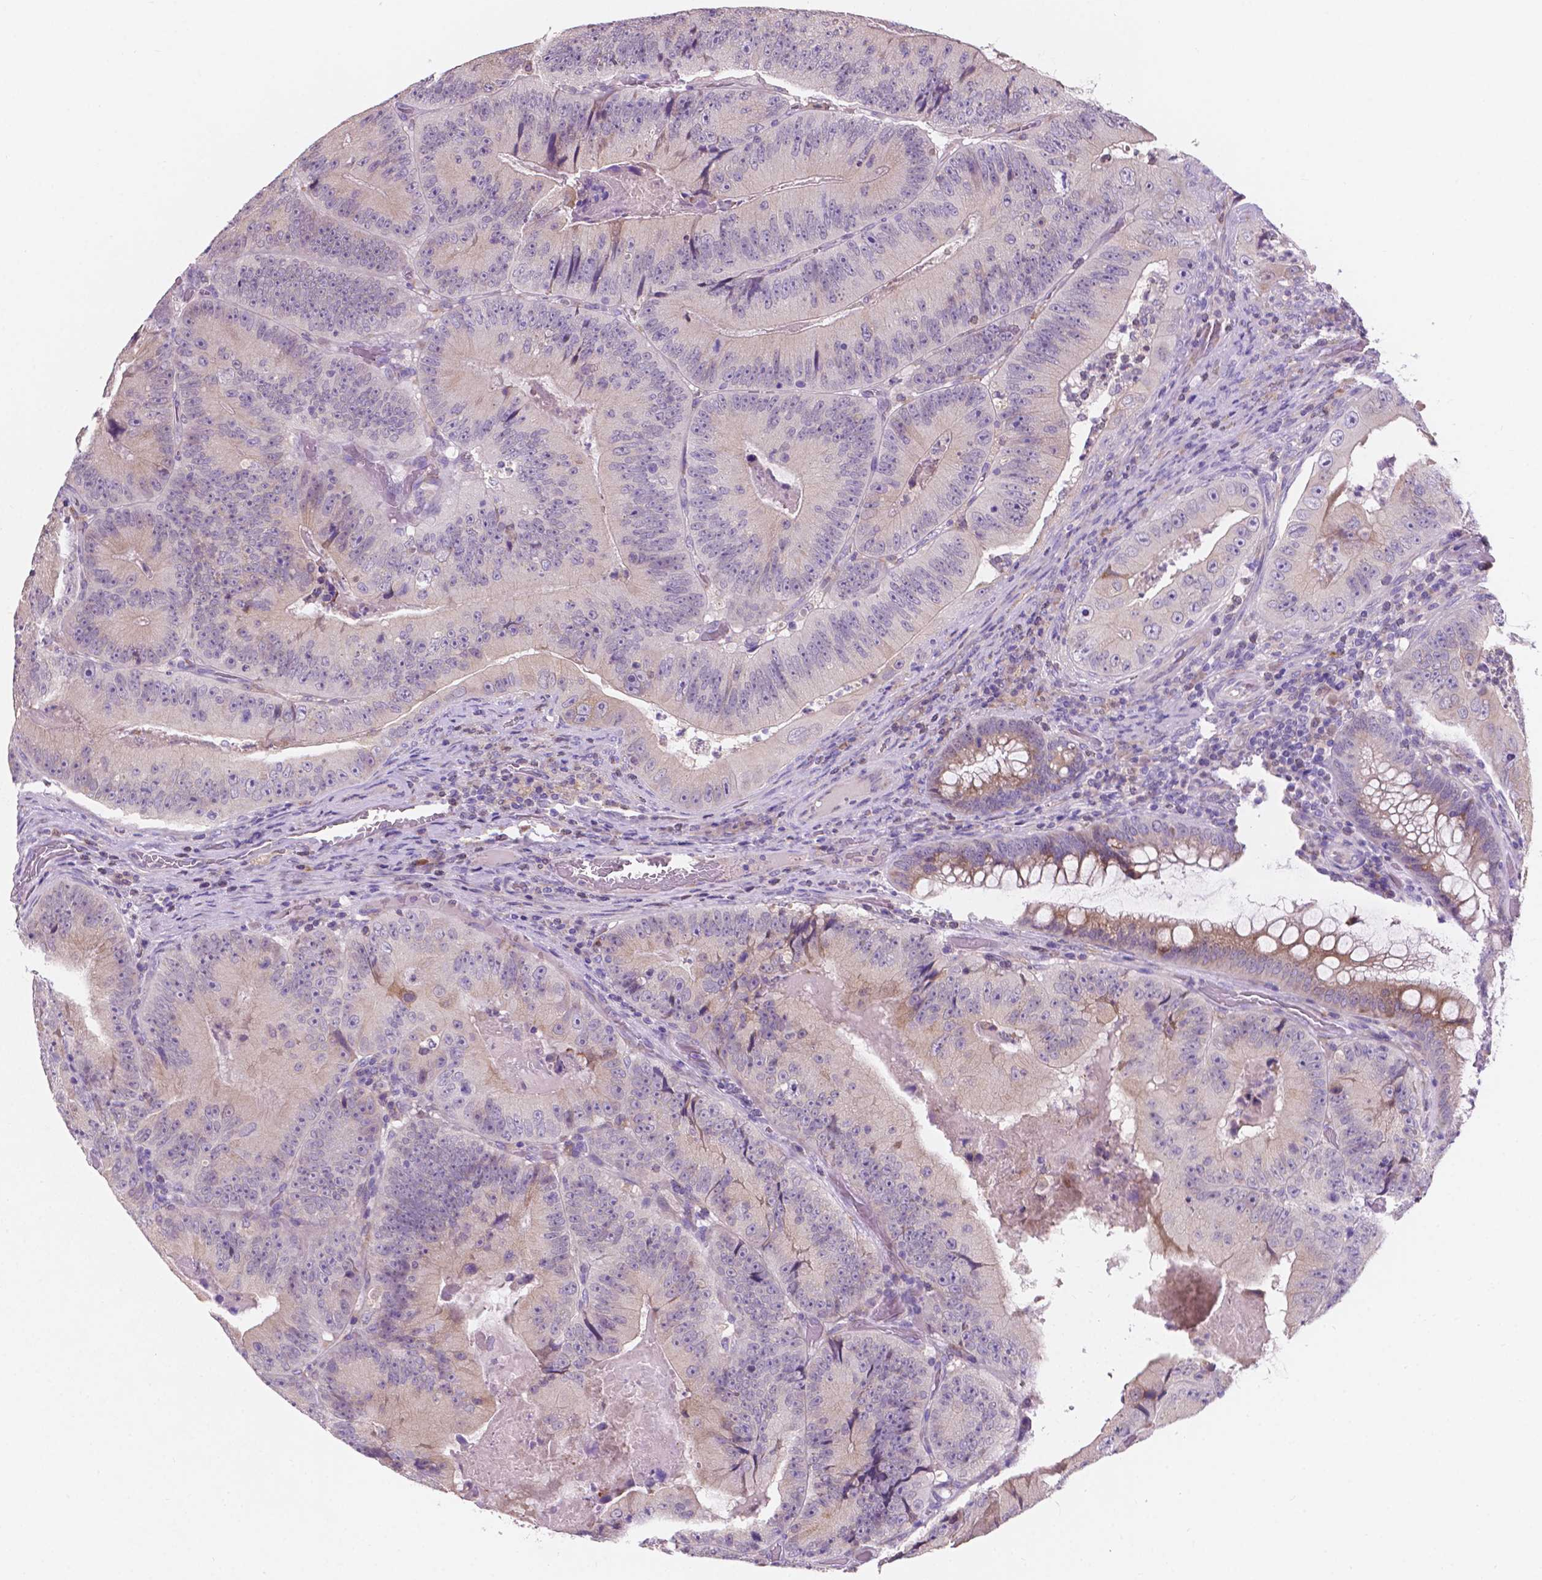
{"staining": {"intensity": "negative", "quantity": "none", "location": "none"}, "tissue": "colorectal cancer", "cell_type": "Tumor cells", "image_type": "cancer", "snomed": [{"axis": "morphology", "description": "Adenocarcinoma, NOS"}, {"axis": "topography", "description": "Colon"}], "caption": "Adenocarcinoma (colorectal) was stained to show a protein in brown. There is no significant staining in tumor cells.", "gene": "IREB2", "patient": {"sex": "female", "age": 86}}